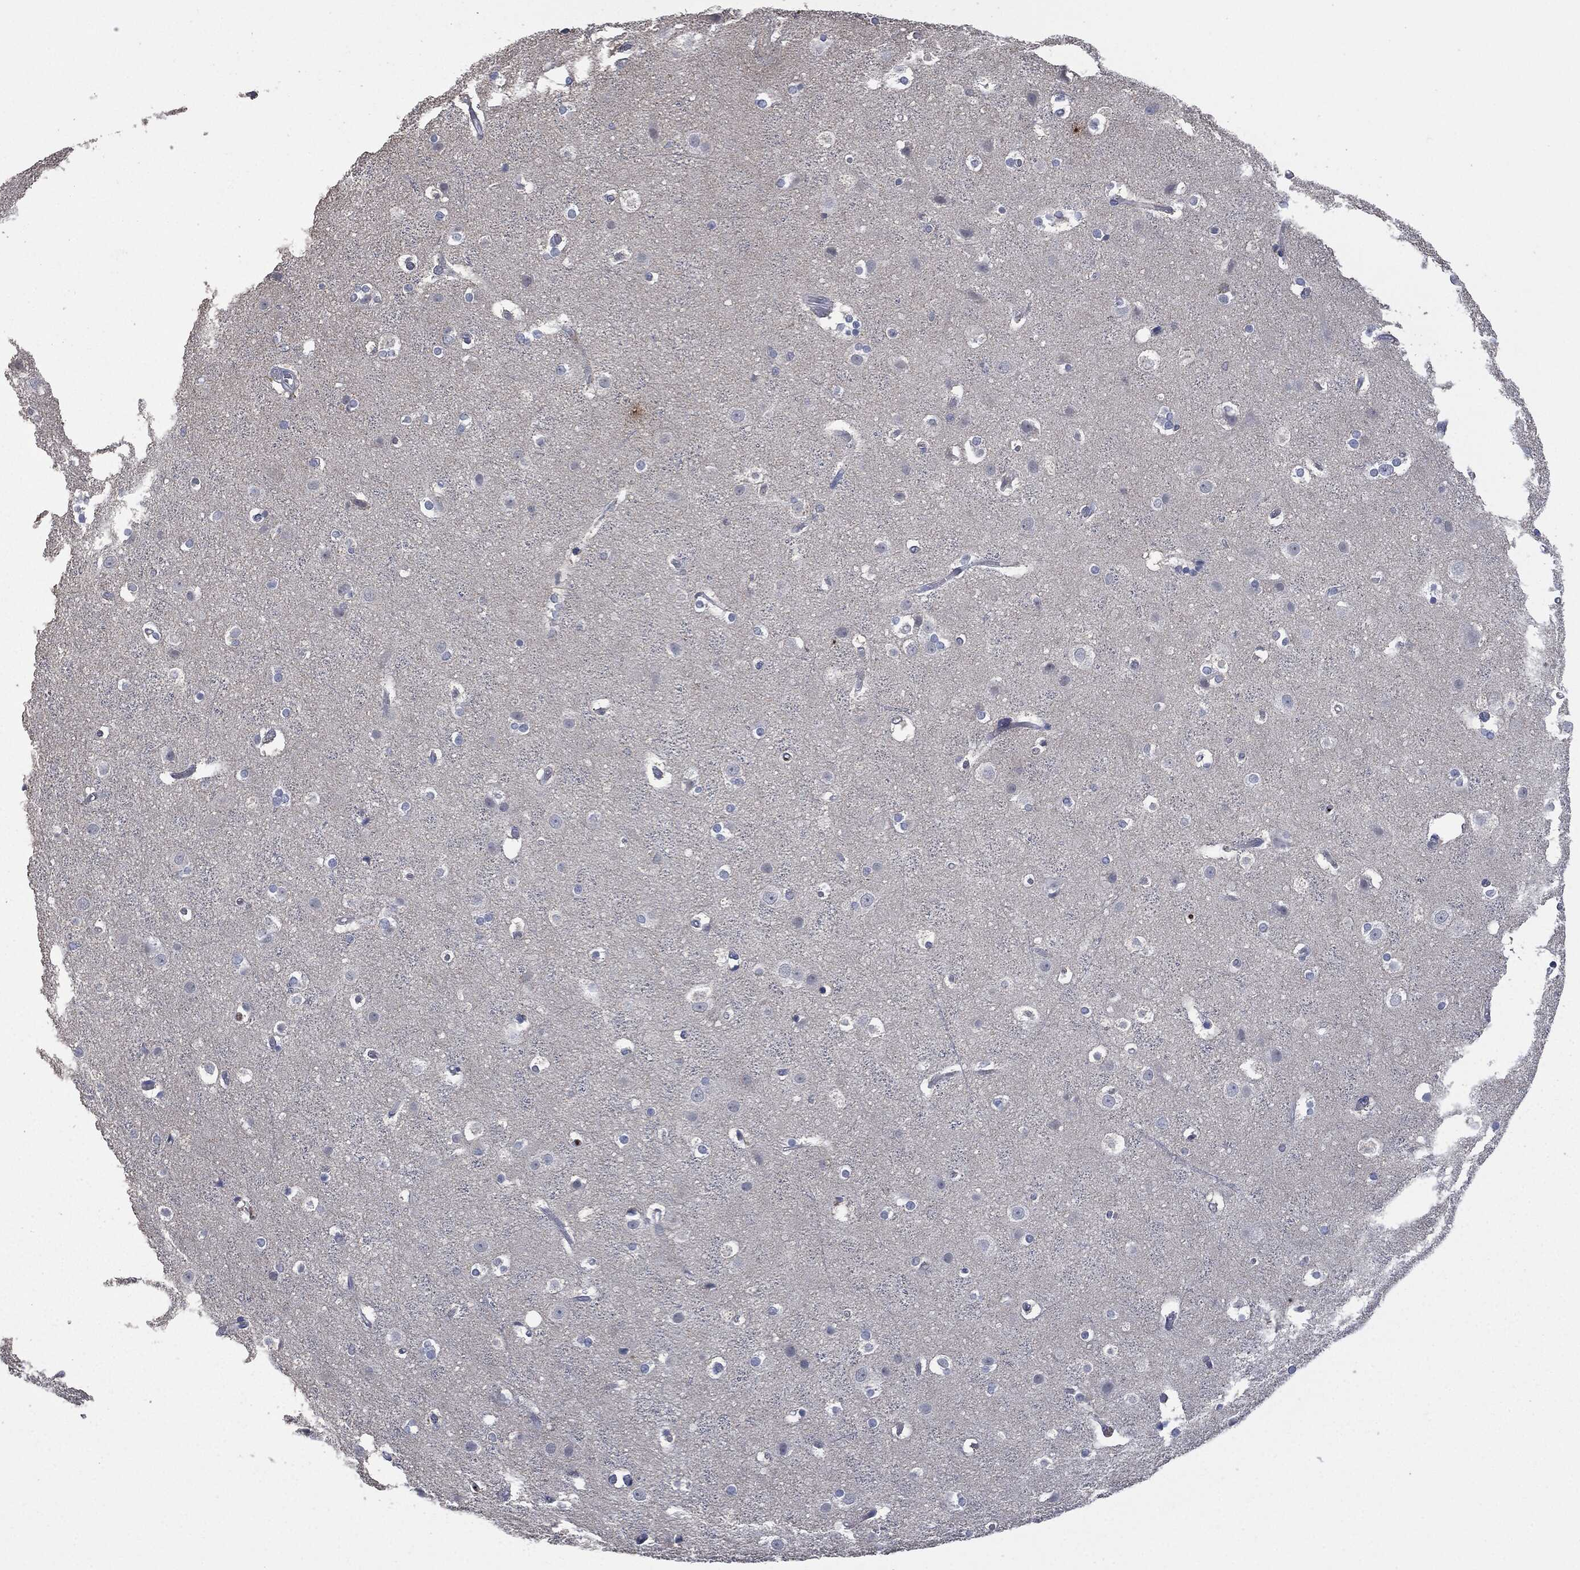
{"staining": {"intensity": "negative", "quantity": "none", "location": "none"}, "tissue": "cerebral cortex", "cell_type": "Endothelial cells", "image_type": "normal", "snomed": [{"axis": "morphology", "description": "Normal tissue, NOS"}, {"axis": "topography", "description": "Cerebral cortex"}], "caption": "Immunohistochemical staining of unremarkable cerebral cortex demonstrates no significant positivity in endothelial cells. (DAB immunohistochemistry (IHC) visualized using brightfield microscopy, high magnification).", "gene": "CD33", "patient": {"sex": "female", "age": 52}}